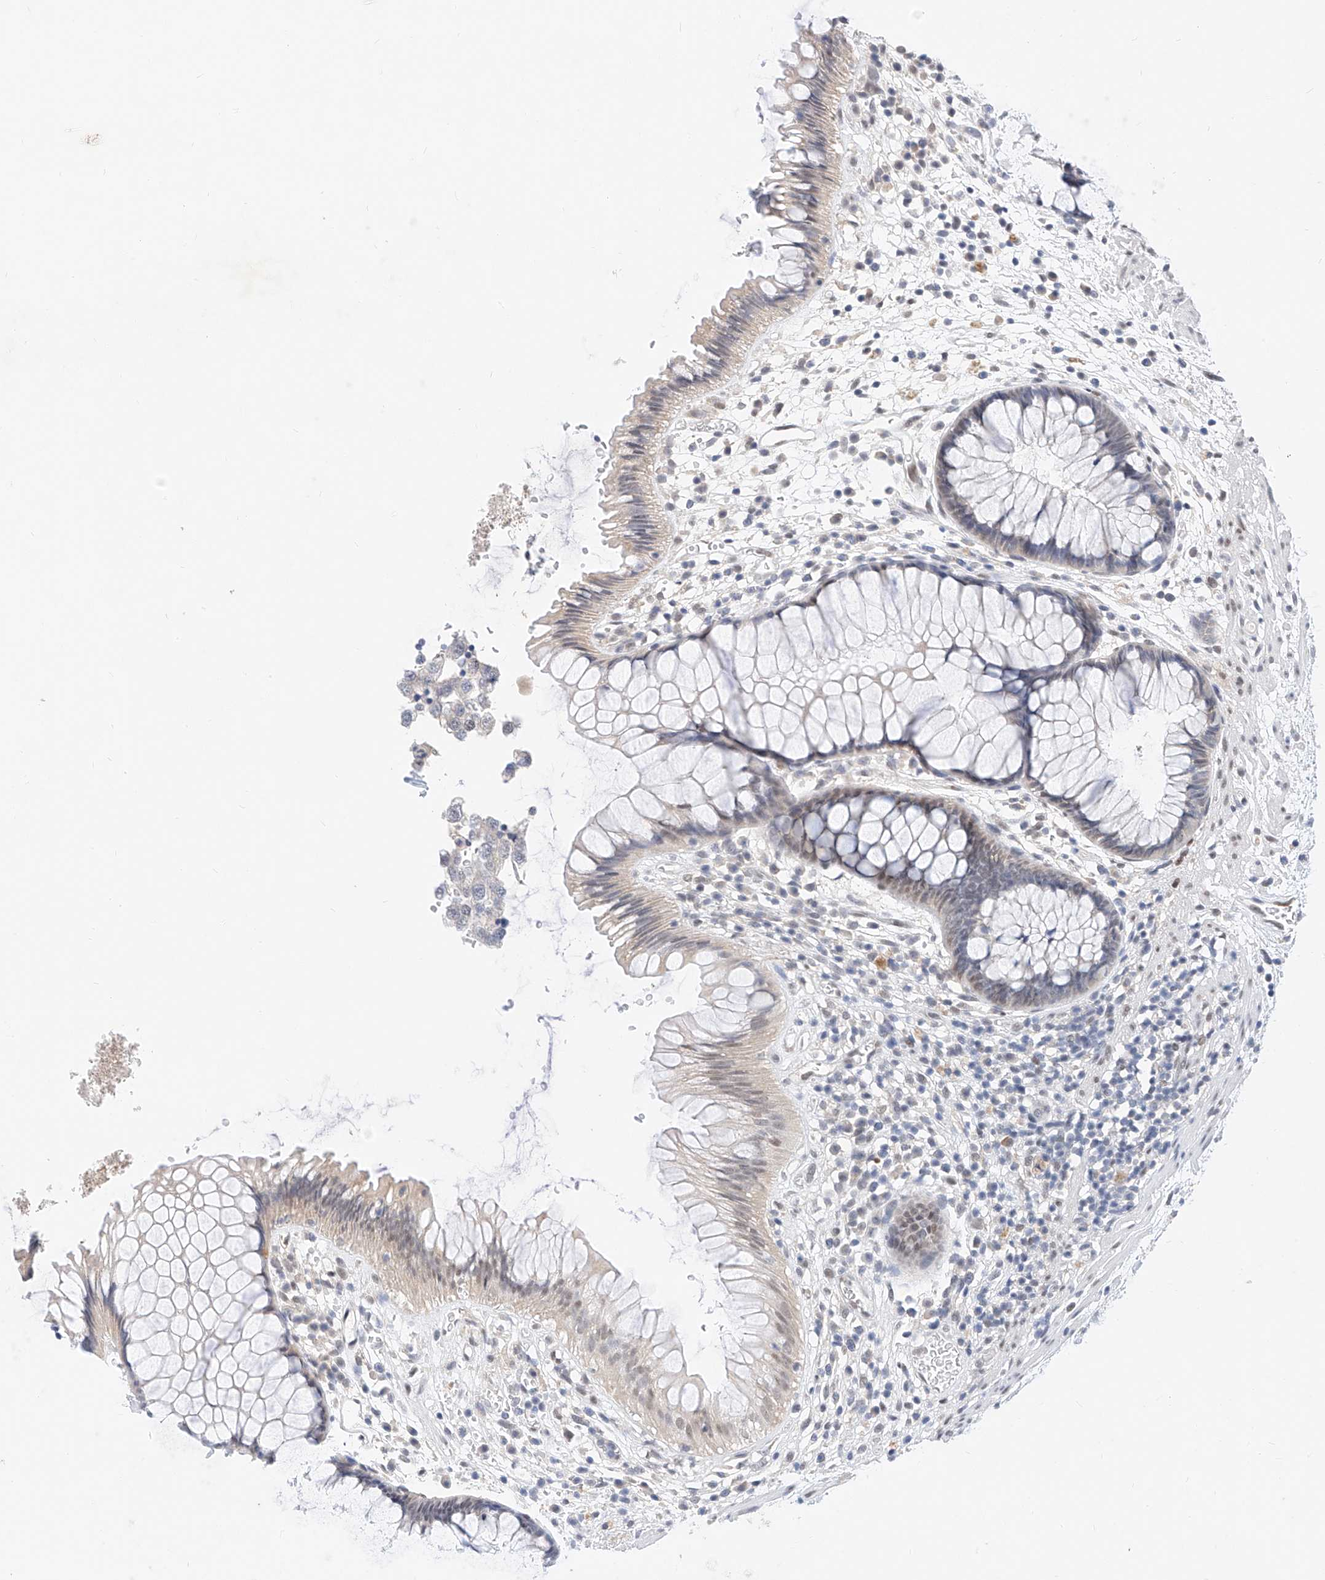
{"staining": {"intensity": "weak", "quantity": "25%-75%", "location": "cytoplasmic/membranous"}, "tissue": "rectum", "cell_type": "Glandular cells", "image_type": "normal", "snomed": [{"axis": "morphology", "description": "Normal tissue, NOS"}, {"axis": "topography", "description": "Rectum"}], "caption": "Brown immunohistochemical staining in normal human rectum shows weak cytoplasmic/membranous staining in about 25%-75% of glandular cells.", "gene": "KCNJ1", "patient": {"sex": "male", "age": 51}}